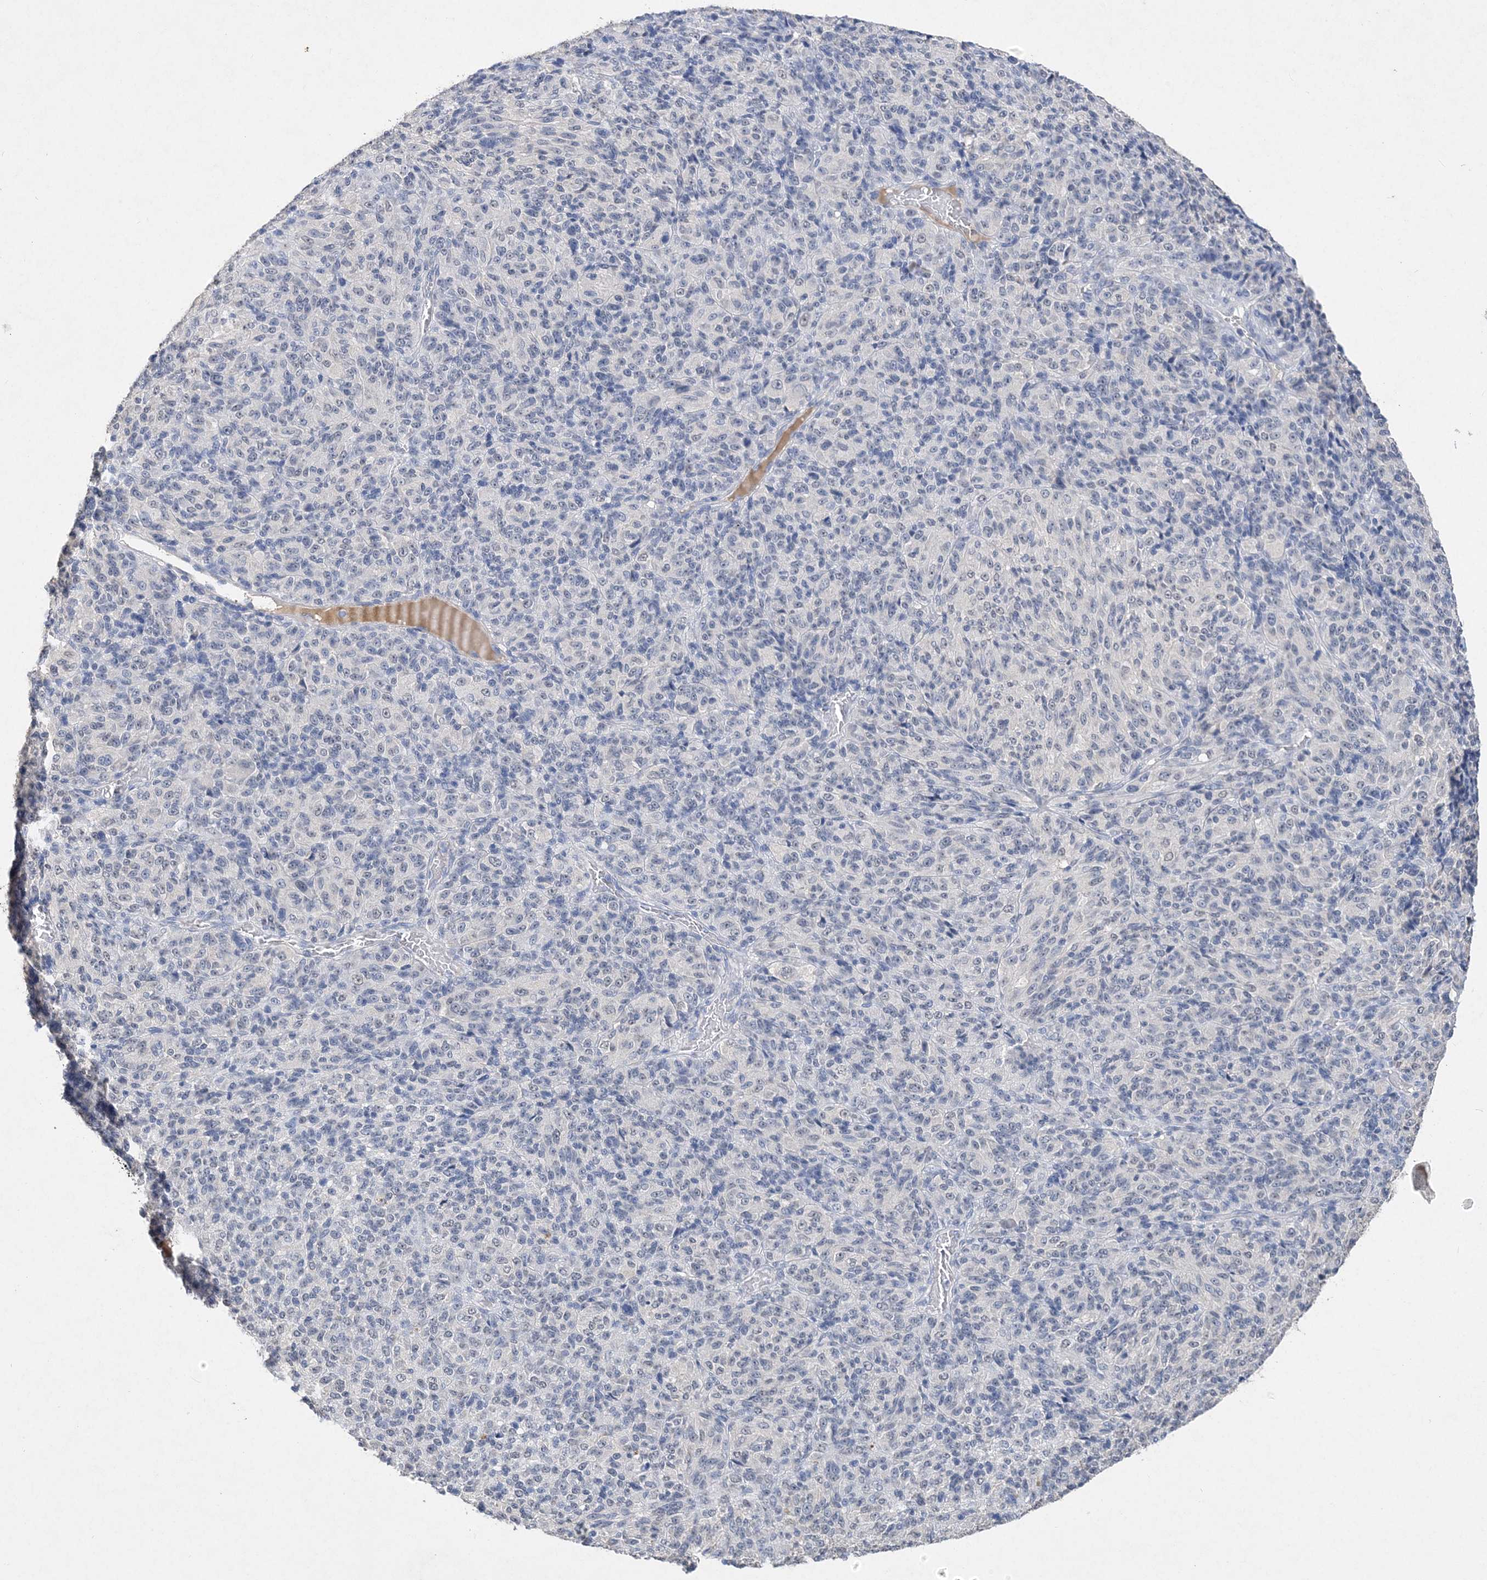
{"staining": {"intensity": "negative", "quantity": "none", "location": "none"}, "tissue": "melanoma", "cell_type": "Tumor cells", "image_type": "cancer", "snomed": [{"axis": "morphology", "description": "Malignant melanoma, Metastatic site"}, {"axis": "topography", "description": "Brain"}], "caption": "This is an immunohistochemistry (IHC) micrograph of human melanoma. There is no expression in tumor cells.", "gene": "C11orf58", "patient": {"sex": "female", "age": 56}}